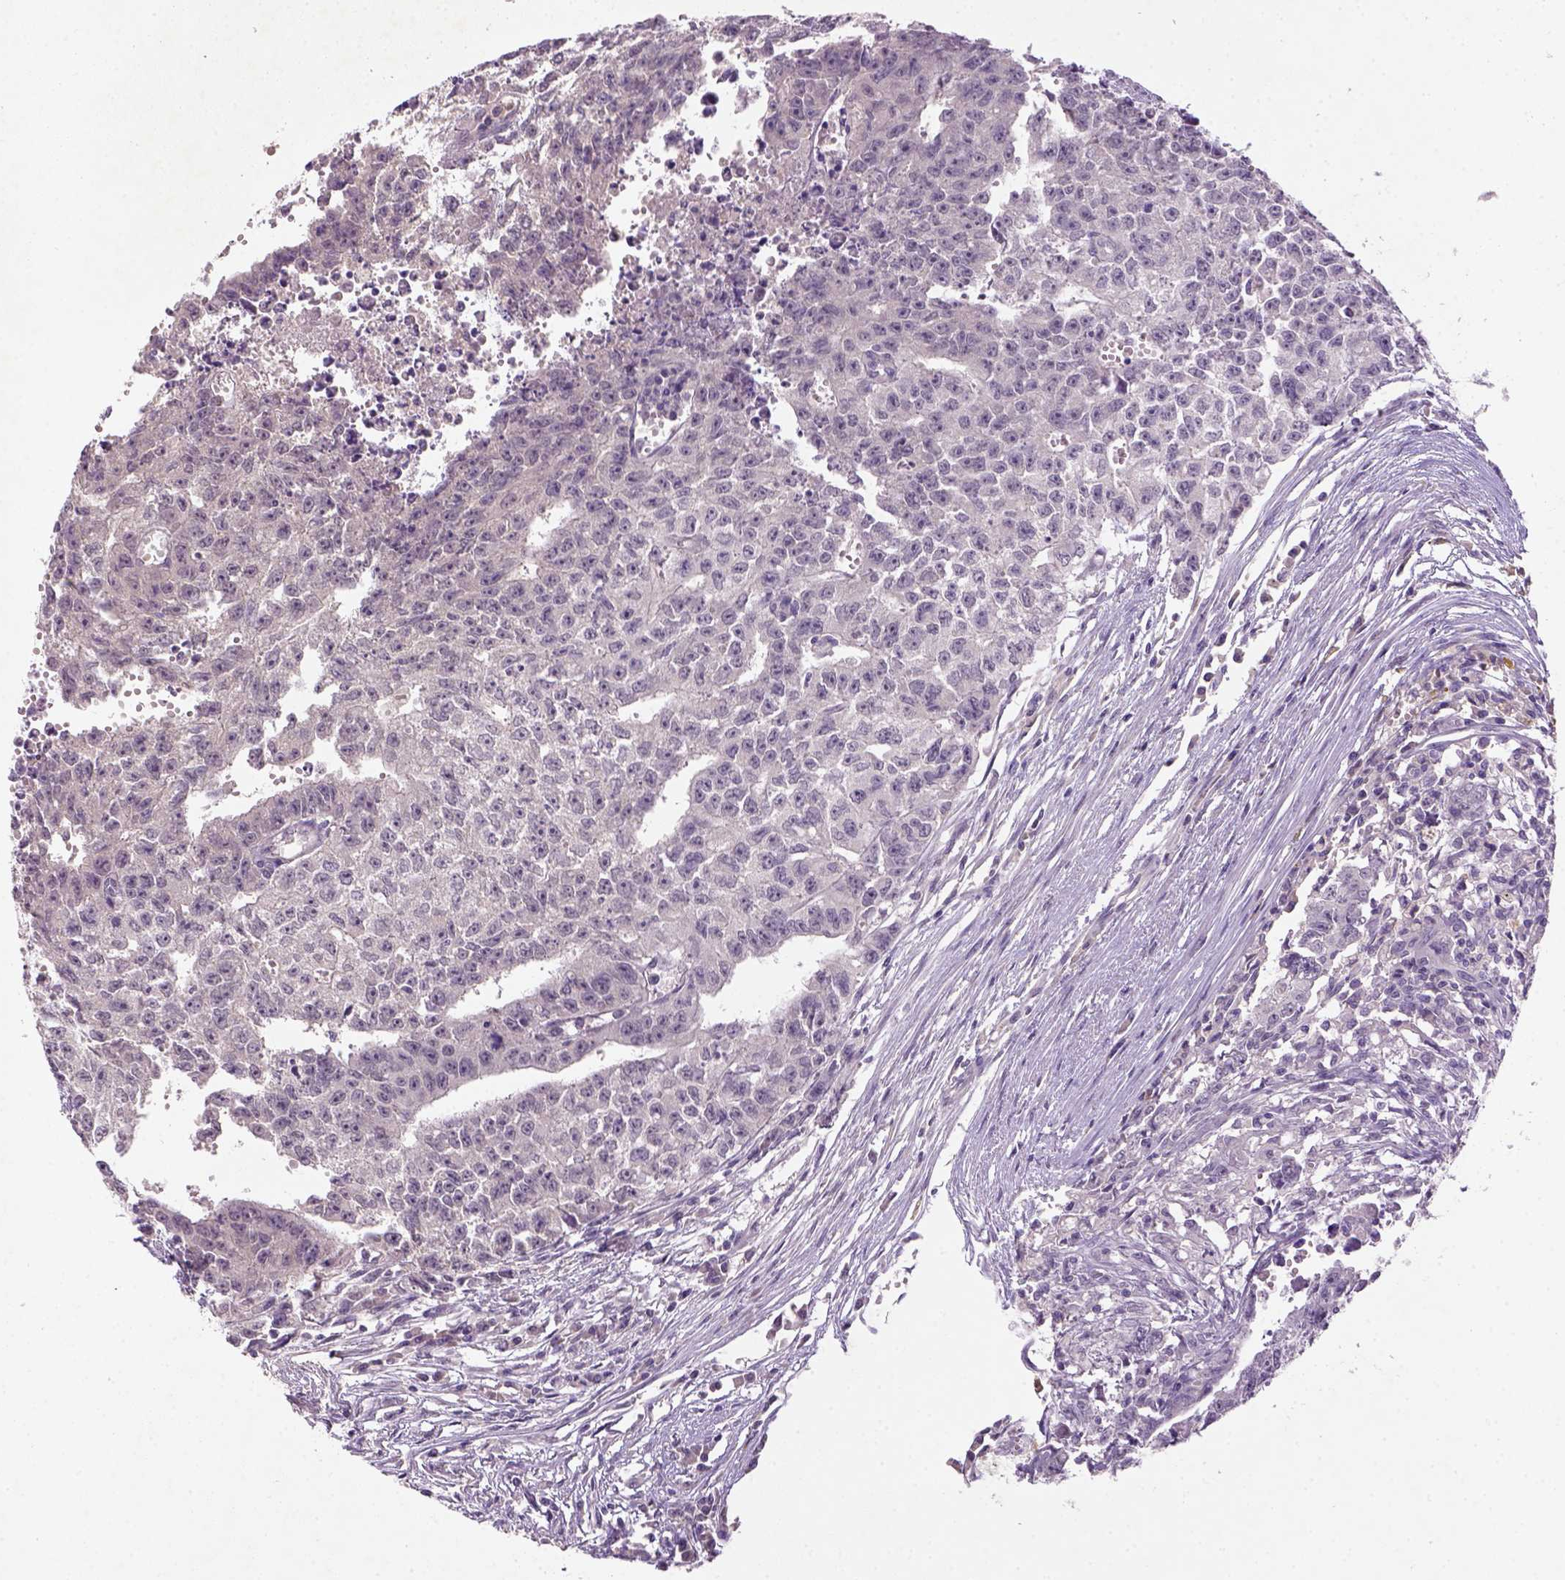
{"staining": {"intensity": "negative", "quantity": "none", "location": "none"}, "tissue": "testis cancer", "cell_type": "Tumor cells", "image_type": "cancer", "snomed": [{"axis": "morphology", "description": "Carcinoma, Embryonal, NOS"}, {"axis": "morphology", "description": "Teratoma, malignant, NOS"}, {"axis": "topography", "description": "Testis"}], "caption": "A high-resolution histopathology image shows IHC staining of testis malignant teratoma, which shows no significant staining in tumor cells.", "gene": "NLGN2", "patient": {"sex": "male", "age": 24}}